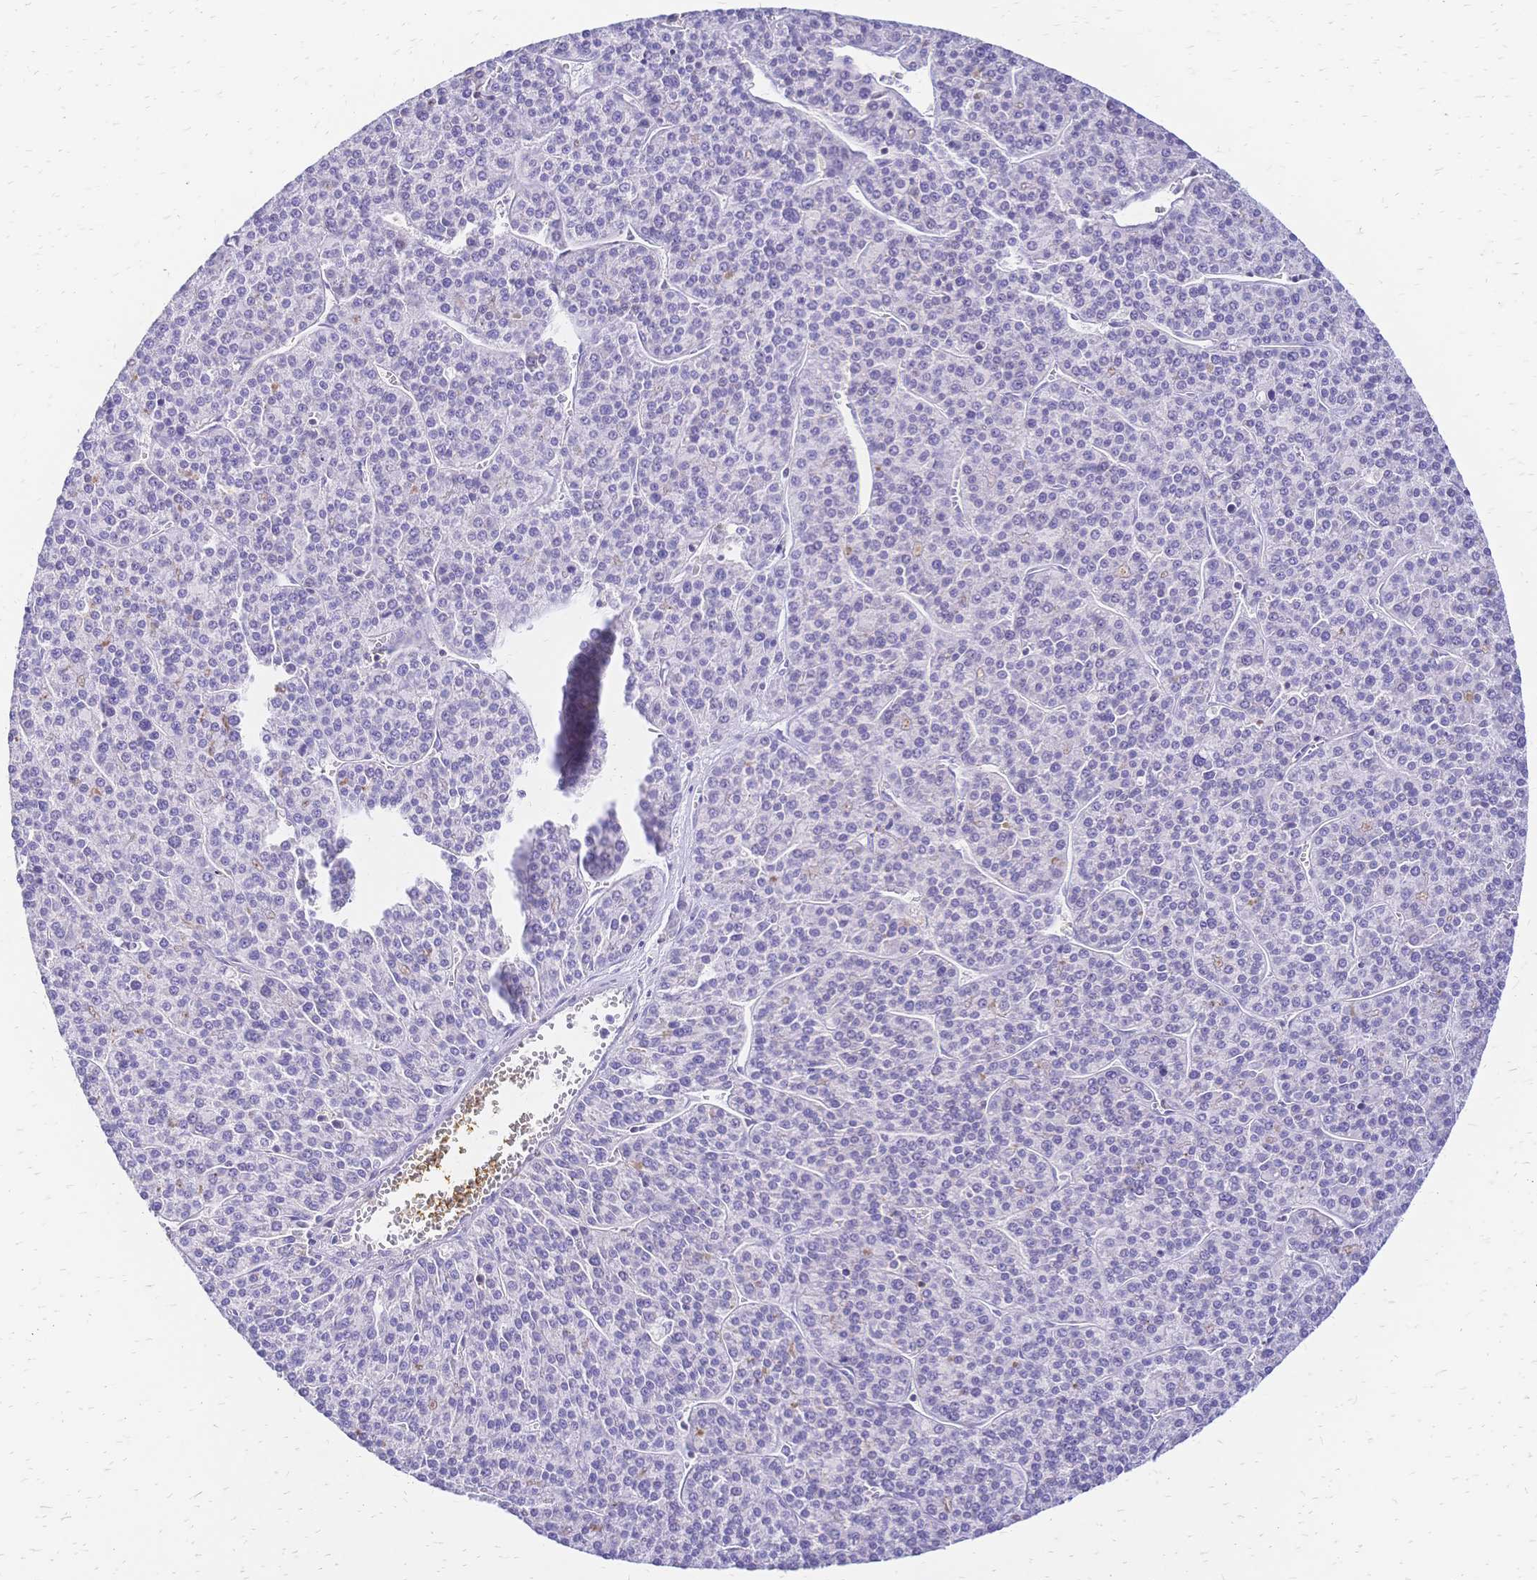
{"staining": {"intensity": "negative", "quantity": "none", "location": "none"}, "tissue": "liver cancer", "cell_type": "Tumor cells", "image_type": "cancer", "snomed": [{"axis": "morphology", "description": "Carcinoma, Hepatocellular, NOS"}, {"axis": "topography", "description": "Liver"}], "caption": "Immunohistochemical staining of human liver cancer (hepatocellular carcinoma) shows no significant expression in tumor cells.", "gene": "IL2RA", "patient": {"sex": "female", "age": 58}}